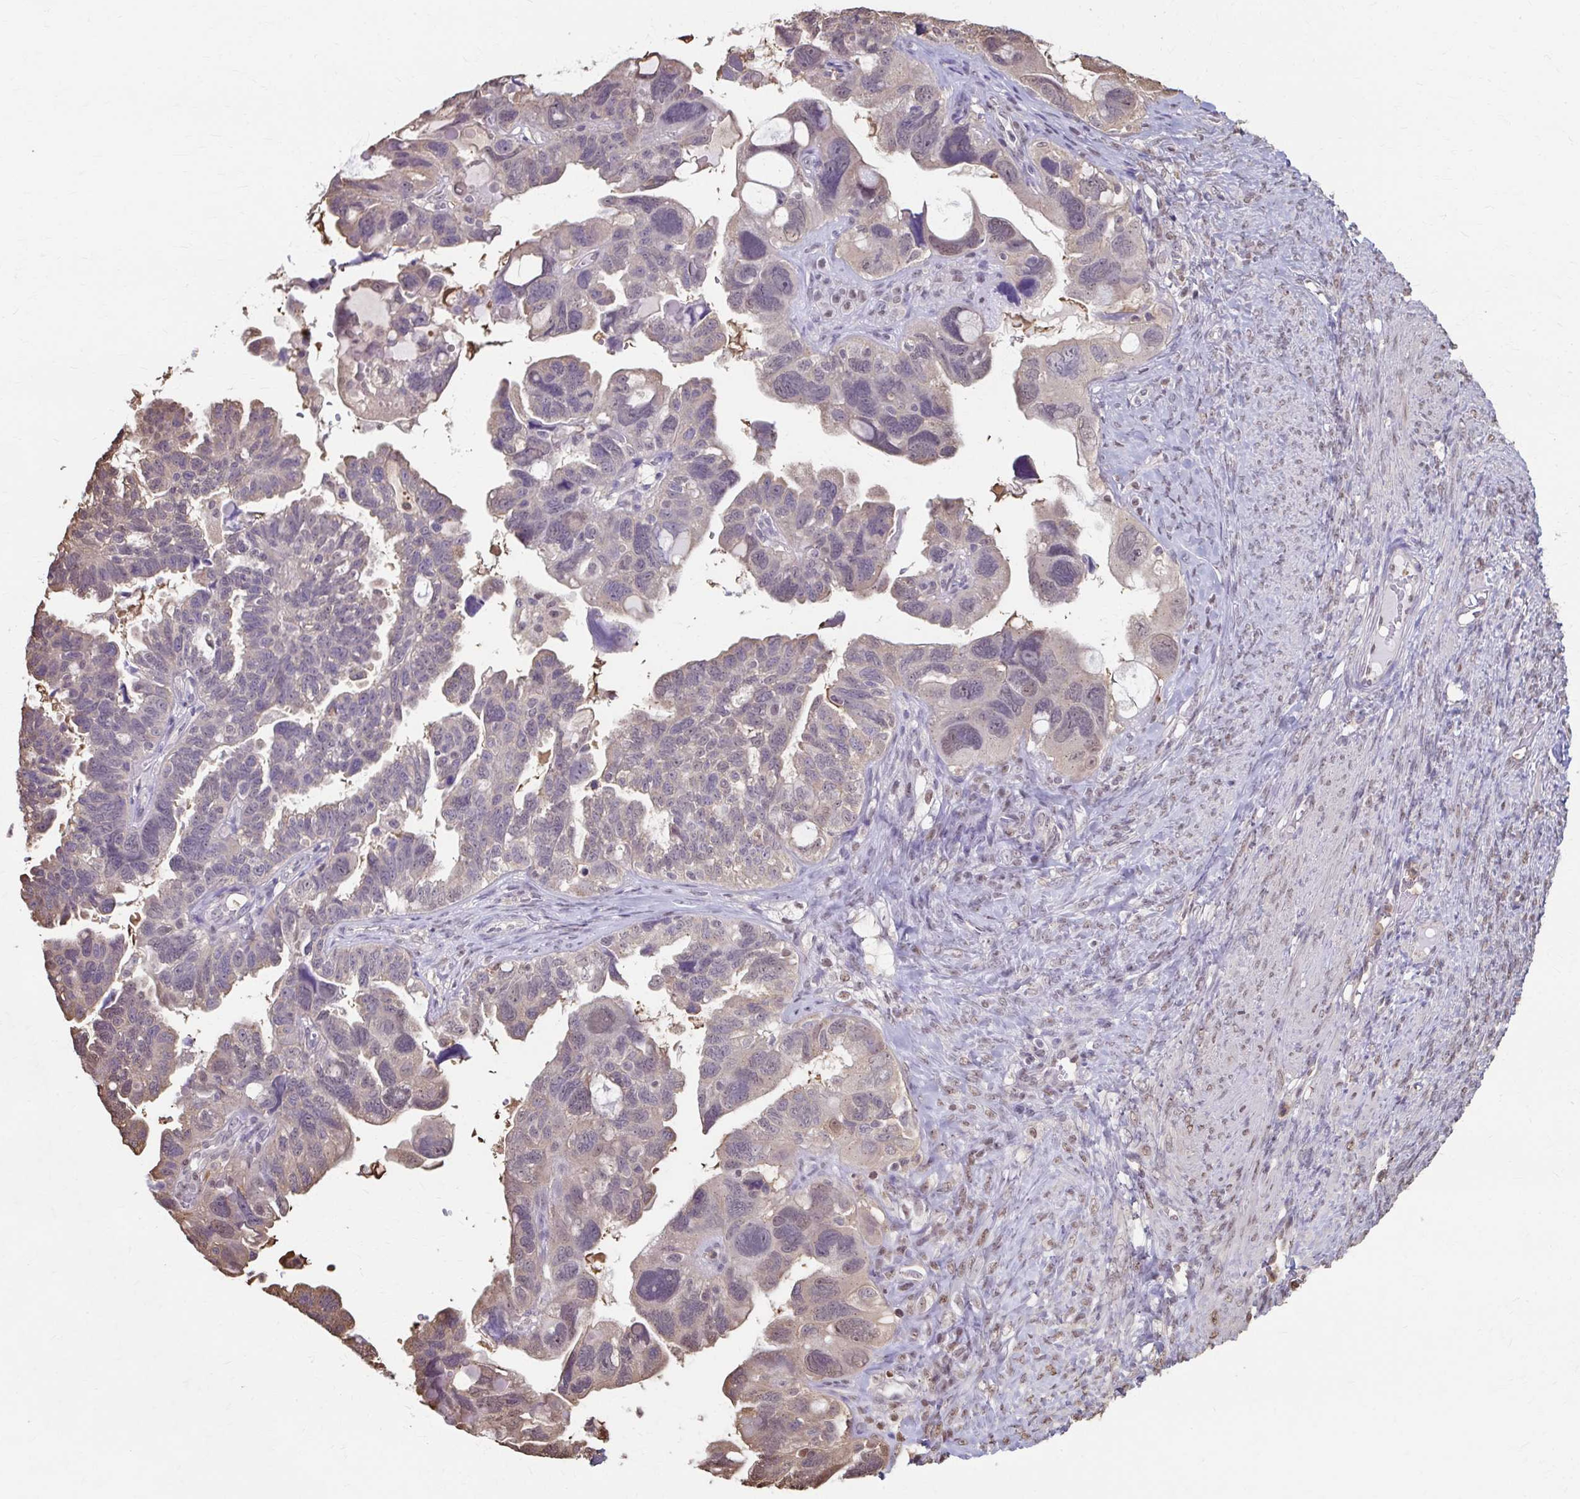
{"staining": {"intensity": "weak", "quantity": "<25%", "location": "nuclear"}, "tissue": "ovarian cancer", "cell_type": "Tumor cells", "image_type": "cancer", "snomed": [{"axis": "morphology", "description": "Cystadenocarcinoma, serous, NOS"}, {"axis": "topography", "description": "Ovary"}], "caption": "Tumor cells are negative for protein expression in human ovarian serous cystadenocarcinoma.", "gene": "ING4", "patient": {"sex": "female", "age": 60}}